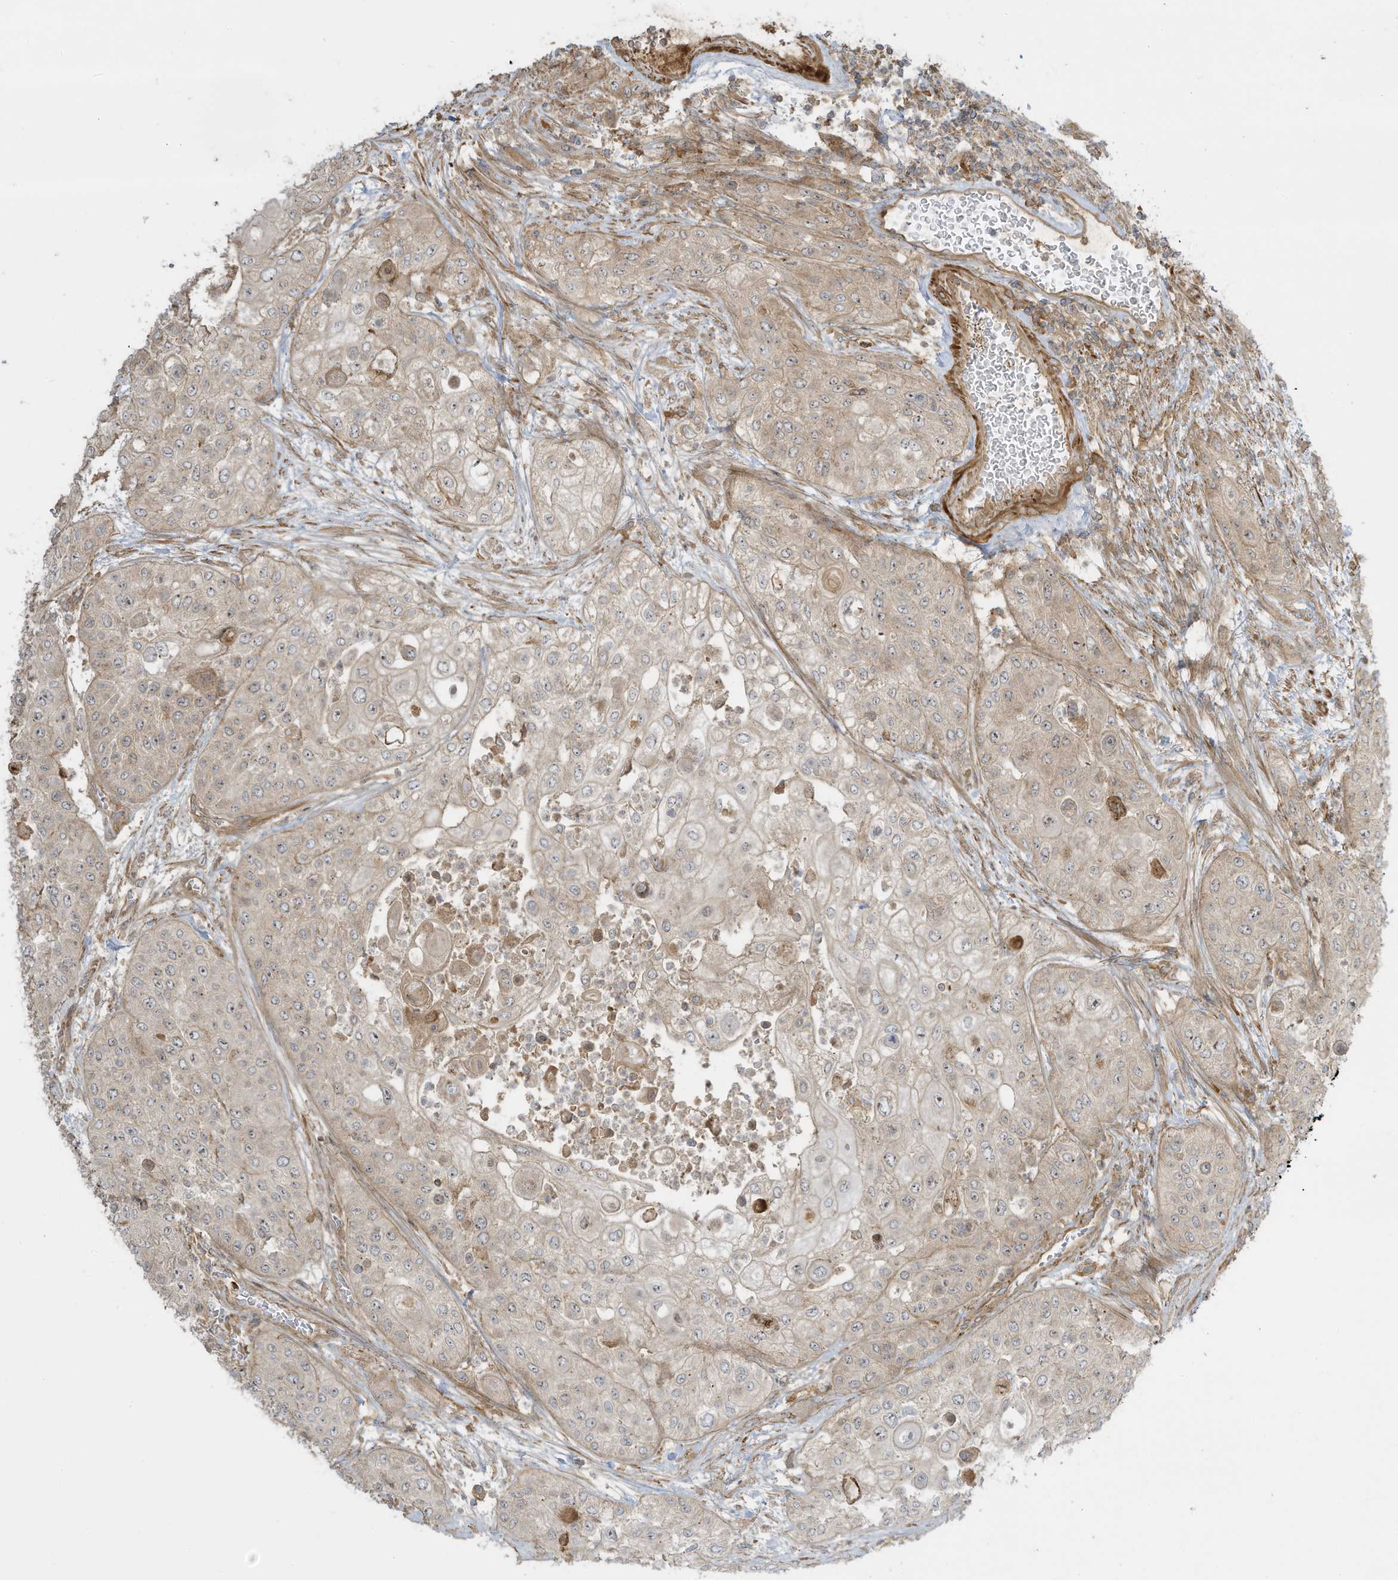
{"staining": {"intensity": "weak", "quantity": "<25%", "location": "cytoplasmic/membranous"}, "tissue": "urothelial cancer", "cell_type": "Tumor cells", "image_type": "cancer", "snomed": [{"axis": "morphology", "description": "Urothelial carcinoma, High grade"}, {"axis": "topography", "description": "Urinary bladder"}], "caption": "Tumor cells show no significant staining in urothelial cancer. (Immunohistochemistry (ihc), brightfield microscopy, high magnification).", "gene": "ENTR1", "patient": {"sex": "female", "age": 79}}